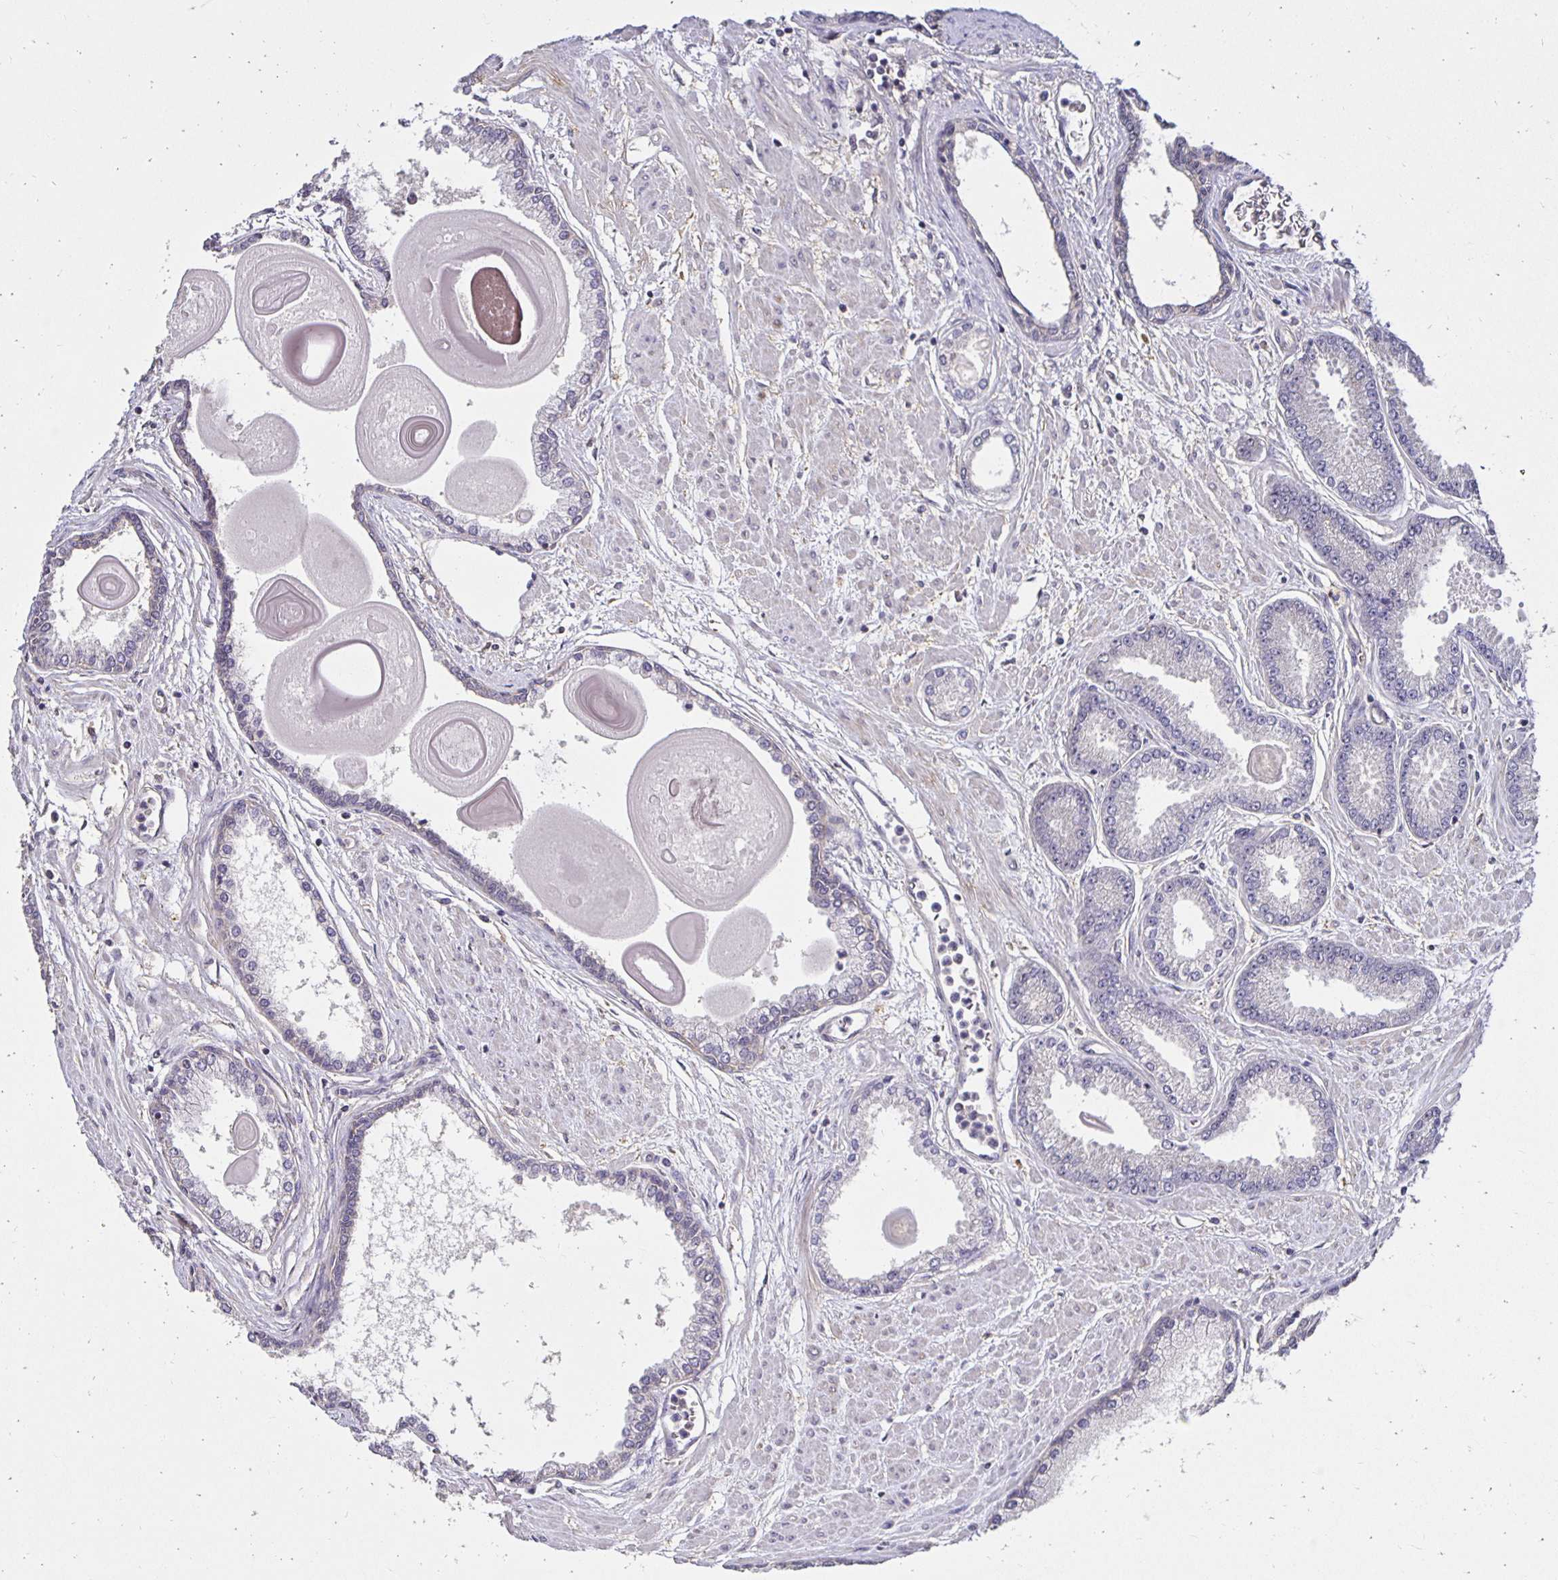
{"staining": {"intensity": "negative", "quantity": "none", "location": "none"}, "tissue": "prostate cancer", "cell_type": "Tumor cells", "image_type": "cancer", "snomed": [{"axis": "morphology", "description": "Adenocarcinoma, Low grade"}, {"axis": "topography", "description": "Prostate"}], "caption": "This is a micrograph of IHC staining of prostate cancer, which shows no staining in tumor cells.", "gene": "PNPLA3", "patient": {"sex": "male", "age": 67}}